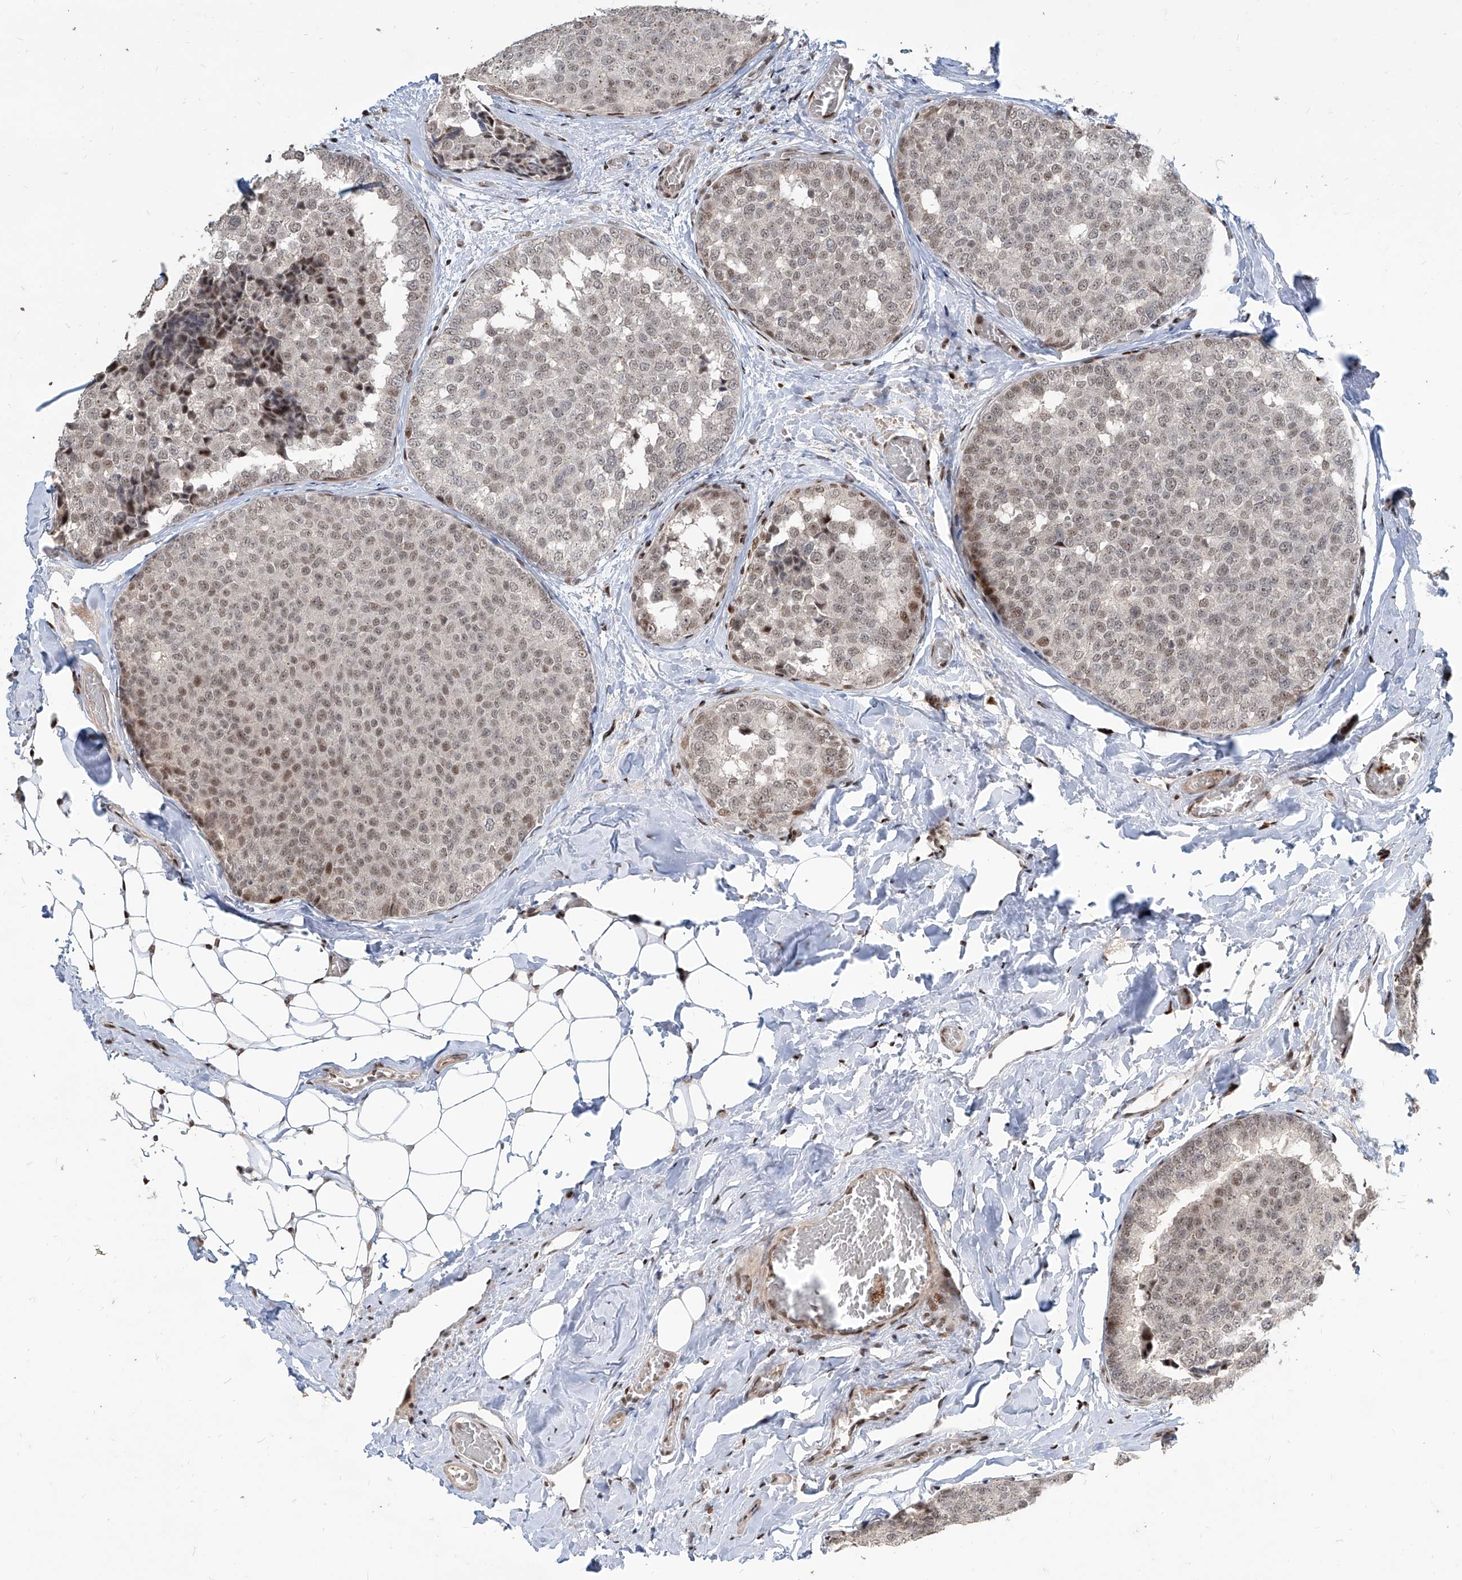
{"staining": {"intensity": "weak", "quantity": ">75%", "location": "nuclear"}, "tissue": "breast cancer", "cell_type": "Tumor cells", "image_type": "cancer", "snomed": [{"axis": "morphology", "description": "Normal tissue, NOS"}, {"axis": "morphology", "description": "Duct carcinoma"}, {"axis": "topography", "description": "Breast"}], "caption": "A brown stain highlights weak nuclear positivity of a protein in human breast infiltrating ductal carcinoma tumor cells.", "gene": "IRF2", "patient": {"sex": "female", "age": 43}}